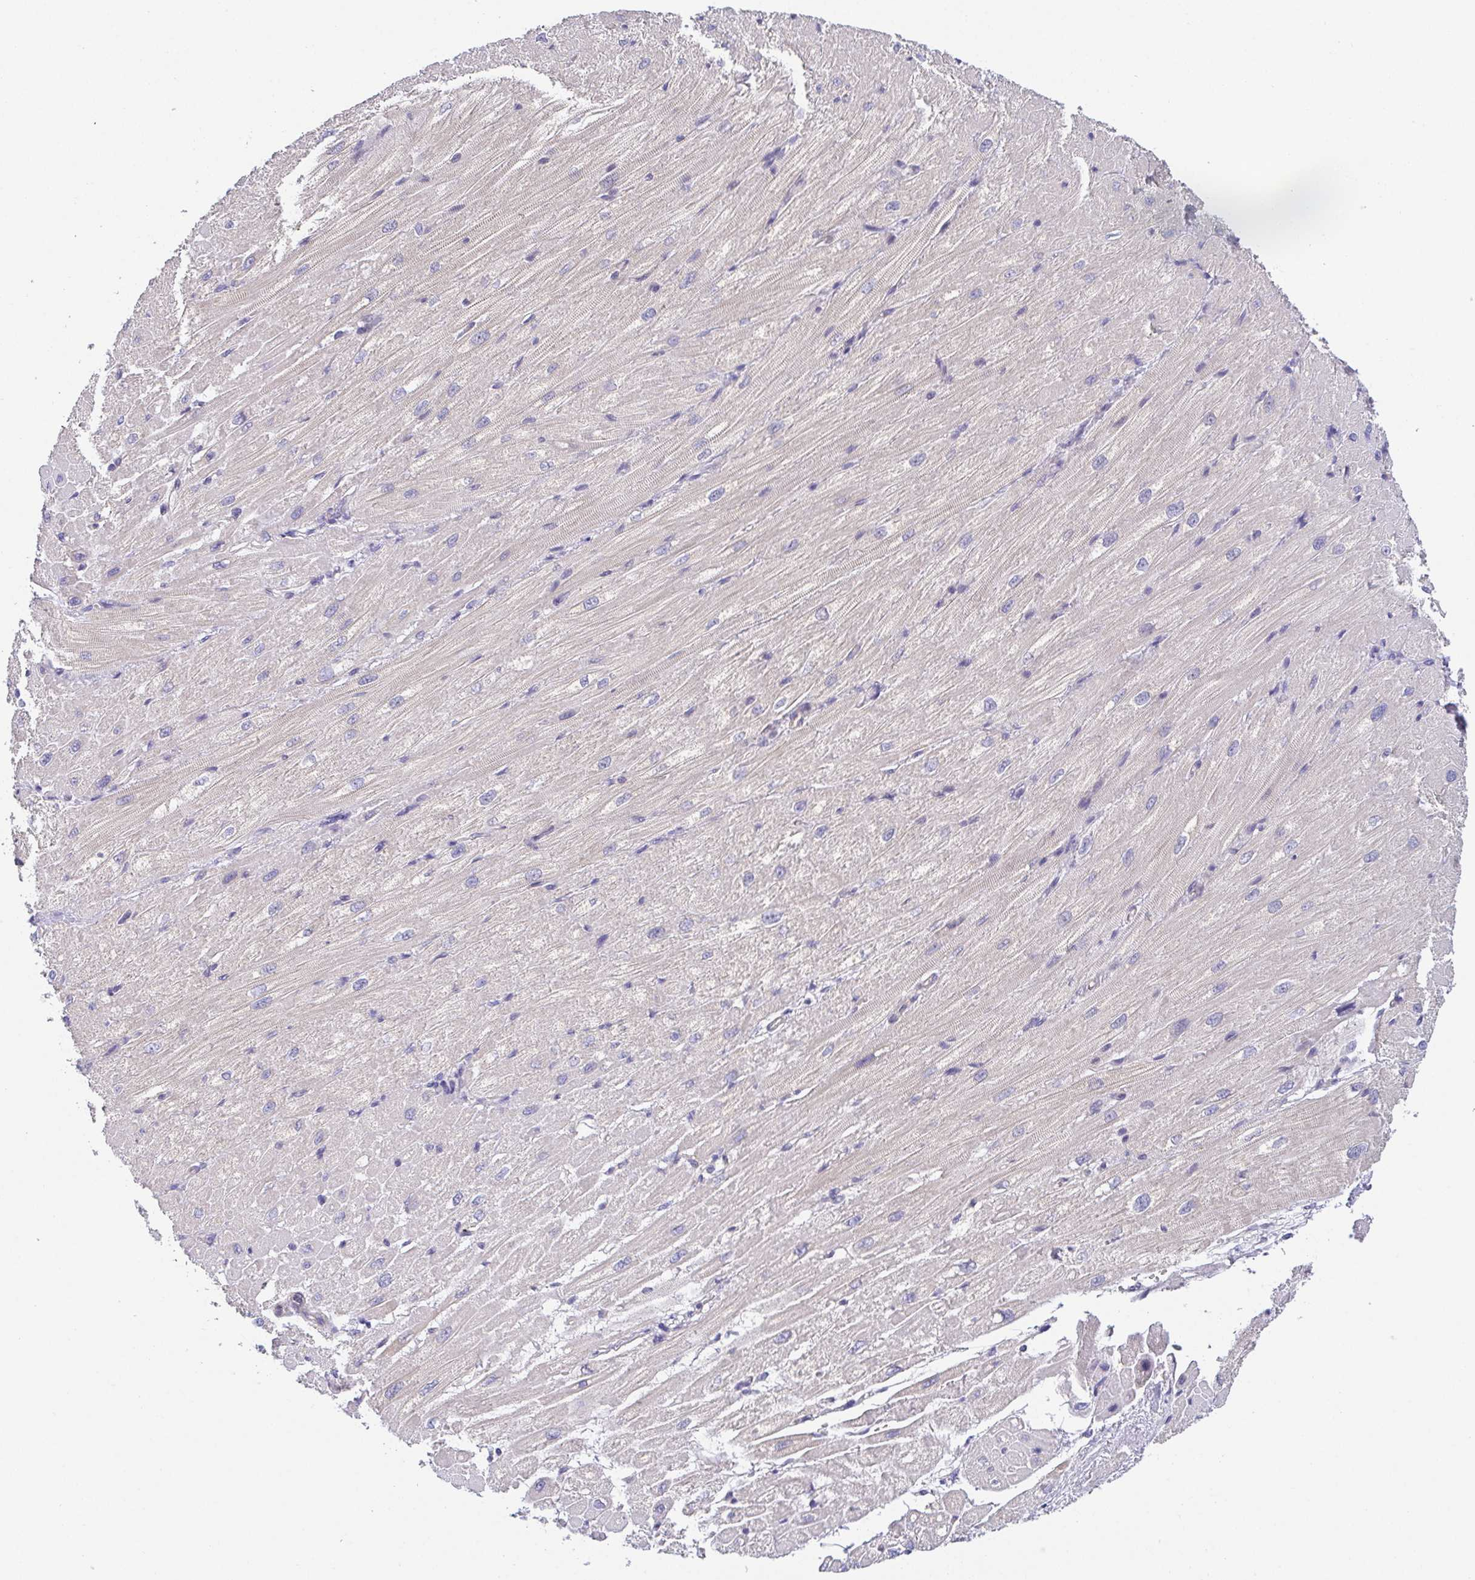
{"staining": {"intensity": "weak", "quantity": "<25%", "location": "cytoplasmic/membranous"}, "tissue": "heart muscle", "cell_type": "Cardiomyocytes", "image_type": "normal", "snomed": [{"axis": "morphology", "description": "Normal tissue, NOS"}, {"axis": "topography", "description": "Heart"}], "caption": "The photomicrograph demonstrates no significant staining in cardiomyocytes of heart muscle.", "gene": "BCL2L1", "patient": {"sex": "male", "age": 62}}